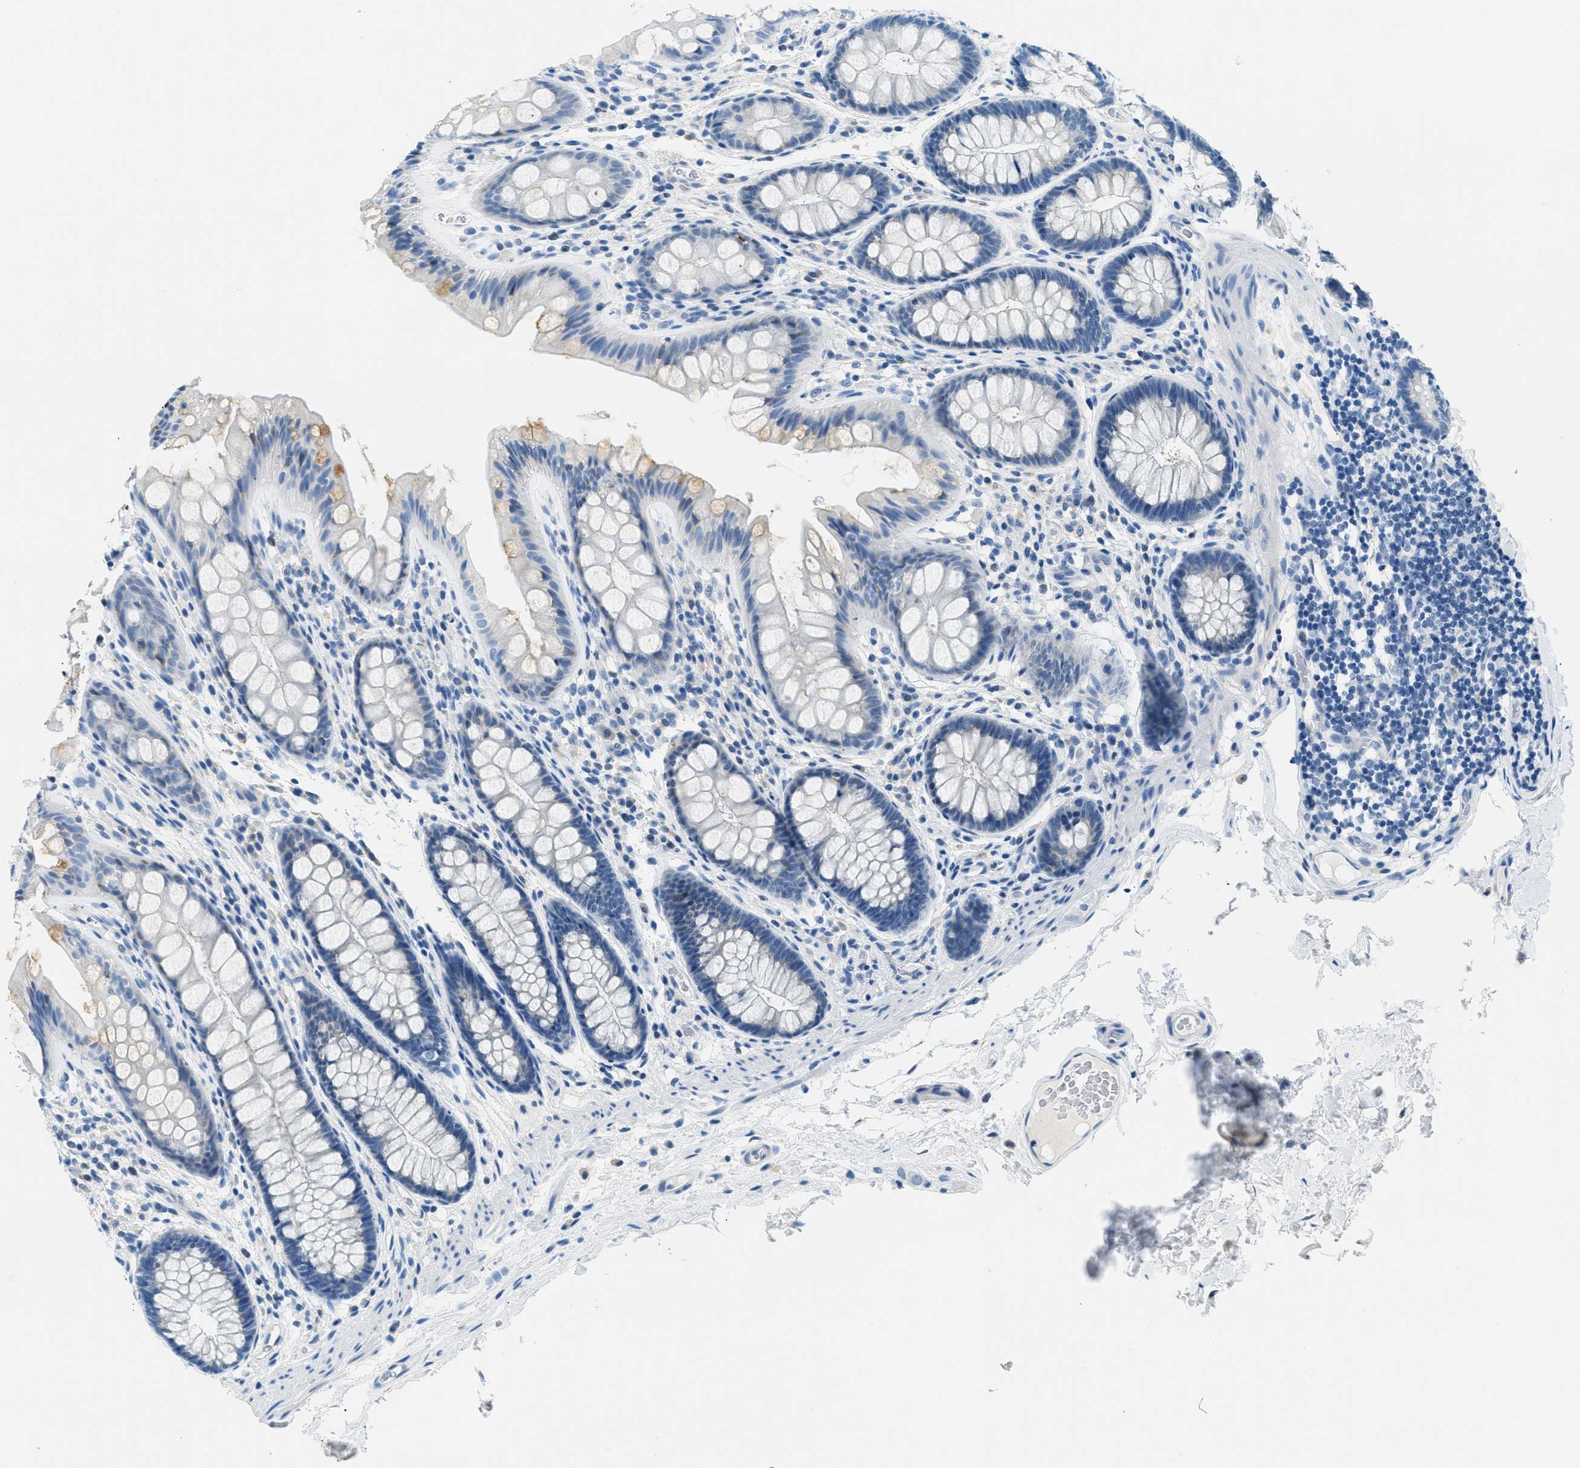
{"staining": {"intensity": "negative", "quantity": "none", "location": "none"}, "tissue": "colon", "cell_type": "Endothelial cells", "image_type": "normal", "snomed": [{"axis": "morphology", "description": "Normal tissue, NOS"}, {"axis": "topography", "description": "Colon"}], "caption": "Immunohistochemistry photomicrograph of normal colon: human colon stained with DAB exhibits no significant protein positivity in endothelial cells.", "gene": "CLDN18", "patient": {"sex": "female", "age": 56}}